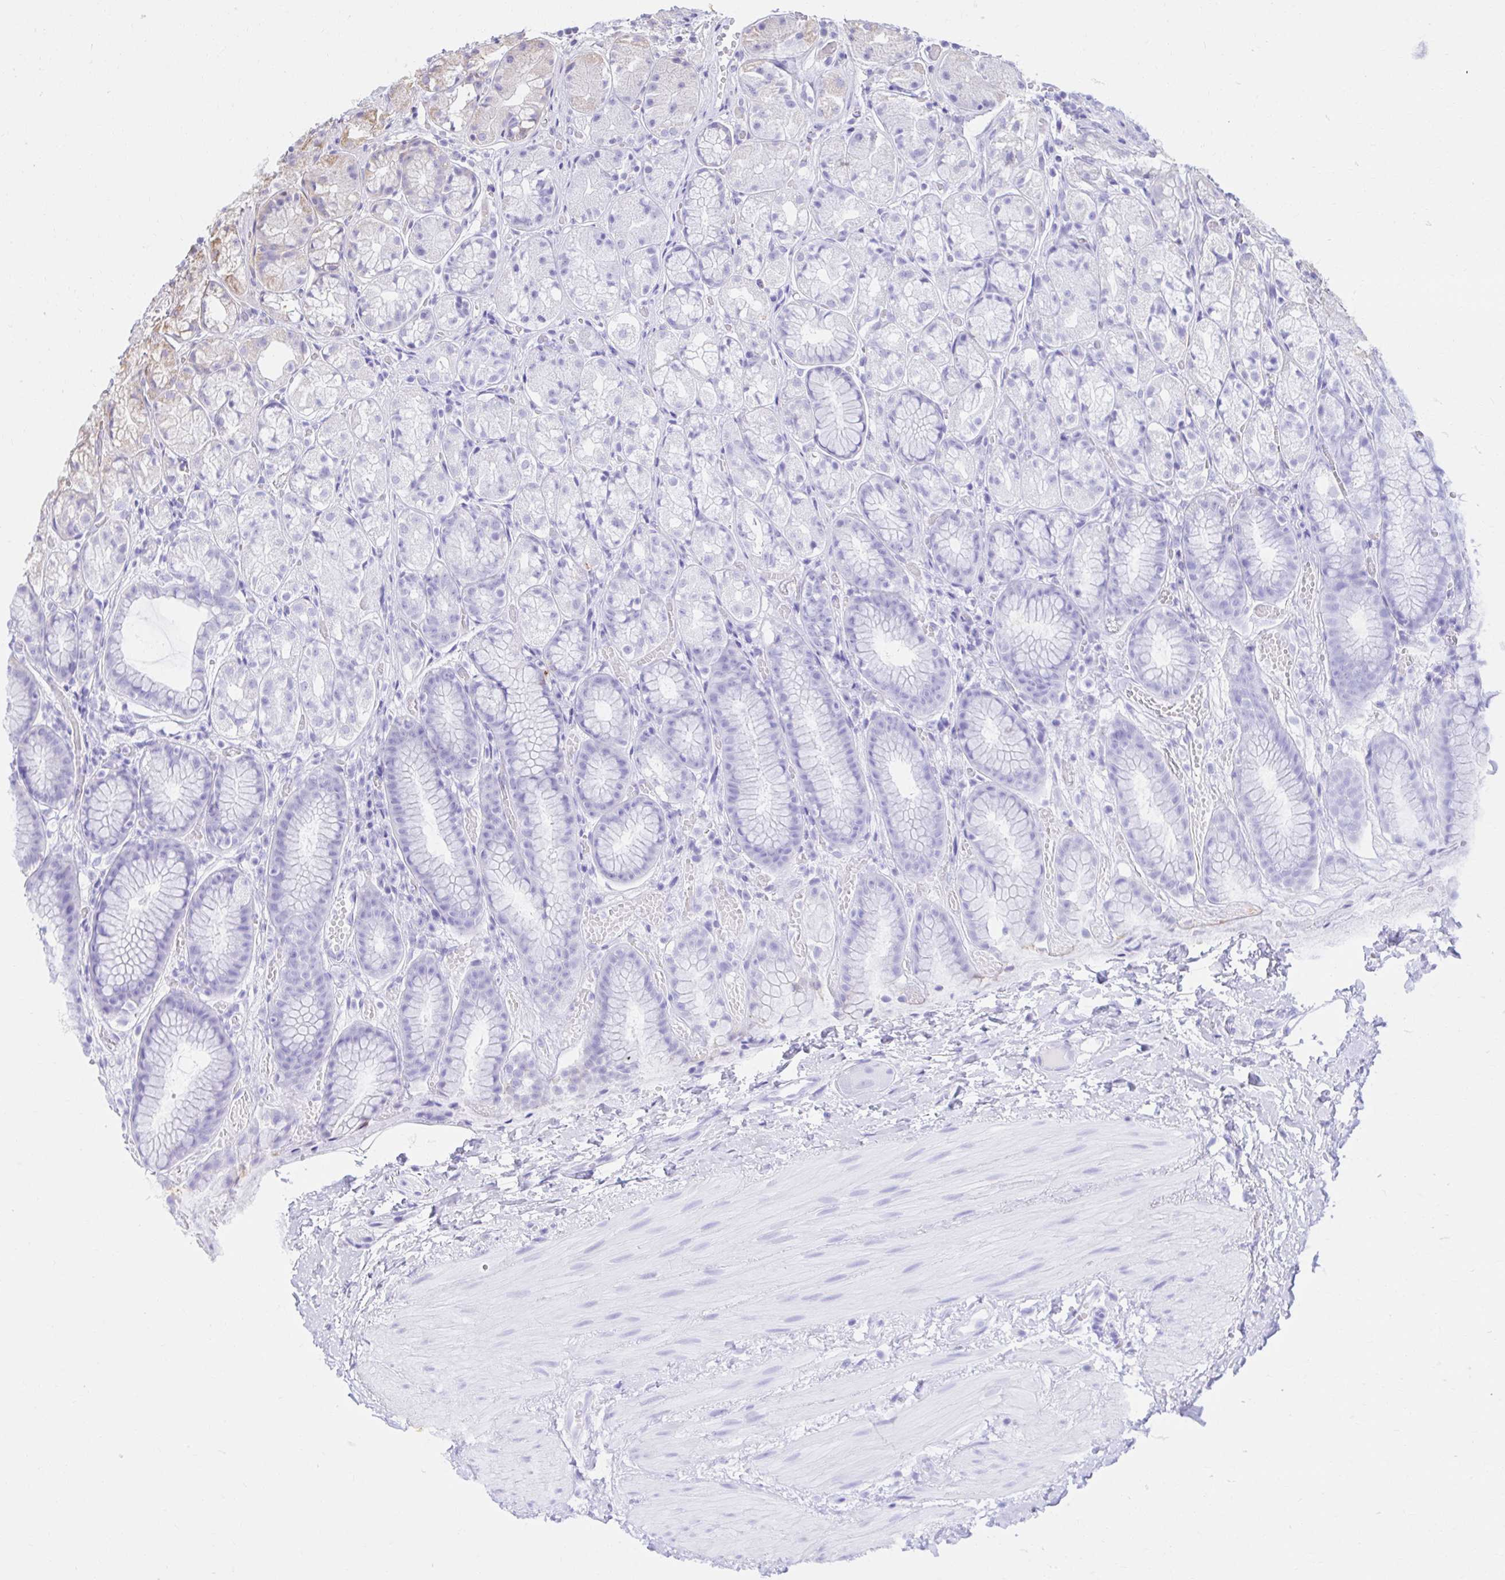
{"staining": {"intensity": "moderate", "quantity": "25%-75%", "location": "cytoplasmic/membranous"}, "tissue": "stomach", "cell_type": "Glandular cells", "image_type": "normal", "snomed": [{"axis": "morphology", "description": "Normal tissue, NOS"}, {"axis": "topography", "description": "Stomach"}], "caption": "An immunohistochemistry photomicrograph of normal tissue is shown. Protein staining in brown highlights moderate cytoplasmic/membranous positivity in stomach within glandular cells.", "gene": "ABCB10", "patient": {"sex": "male", "age": 70}}